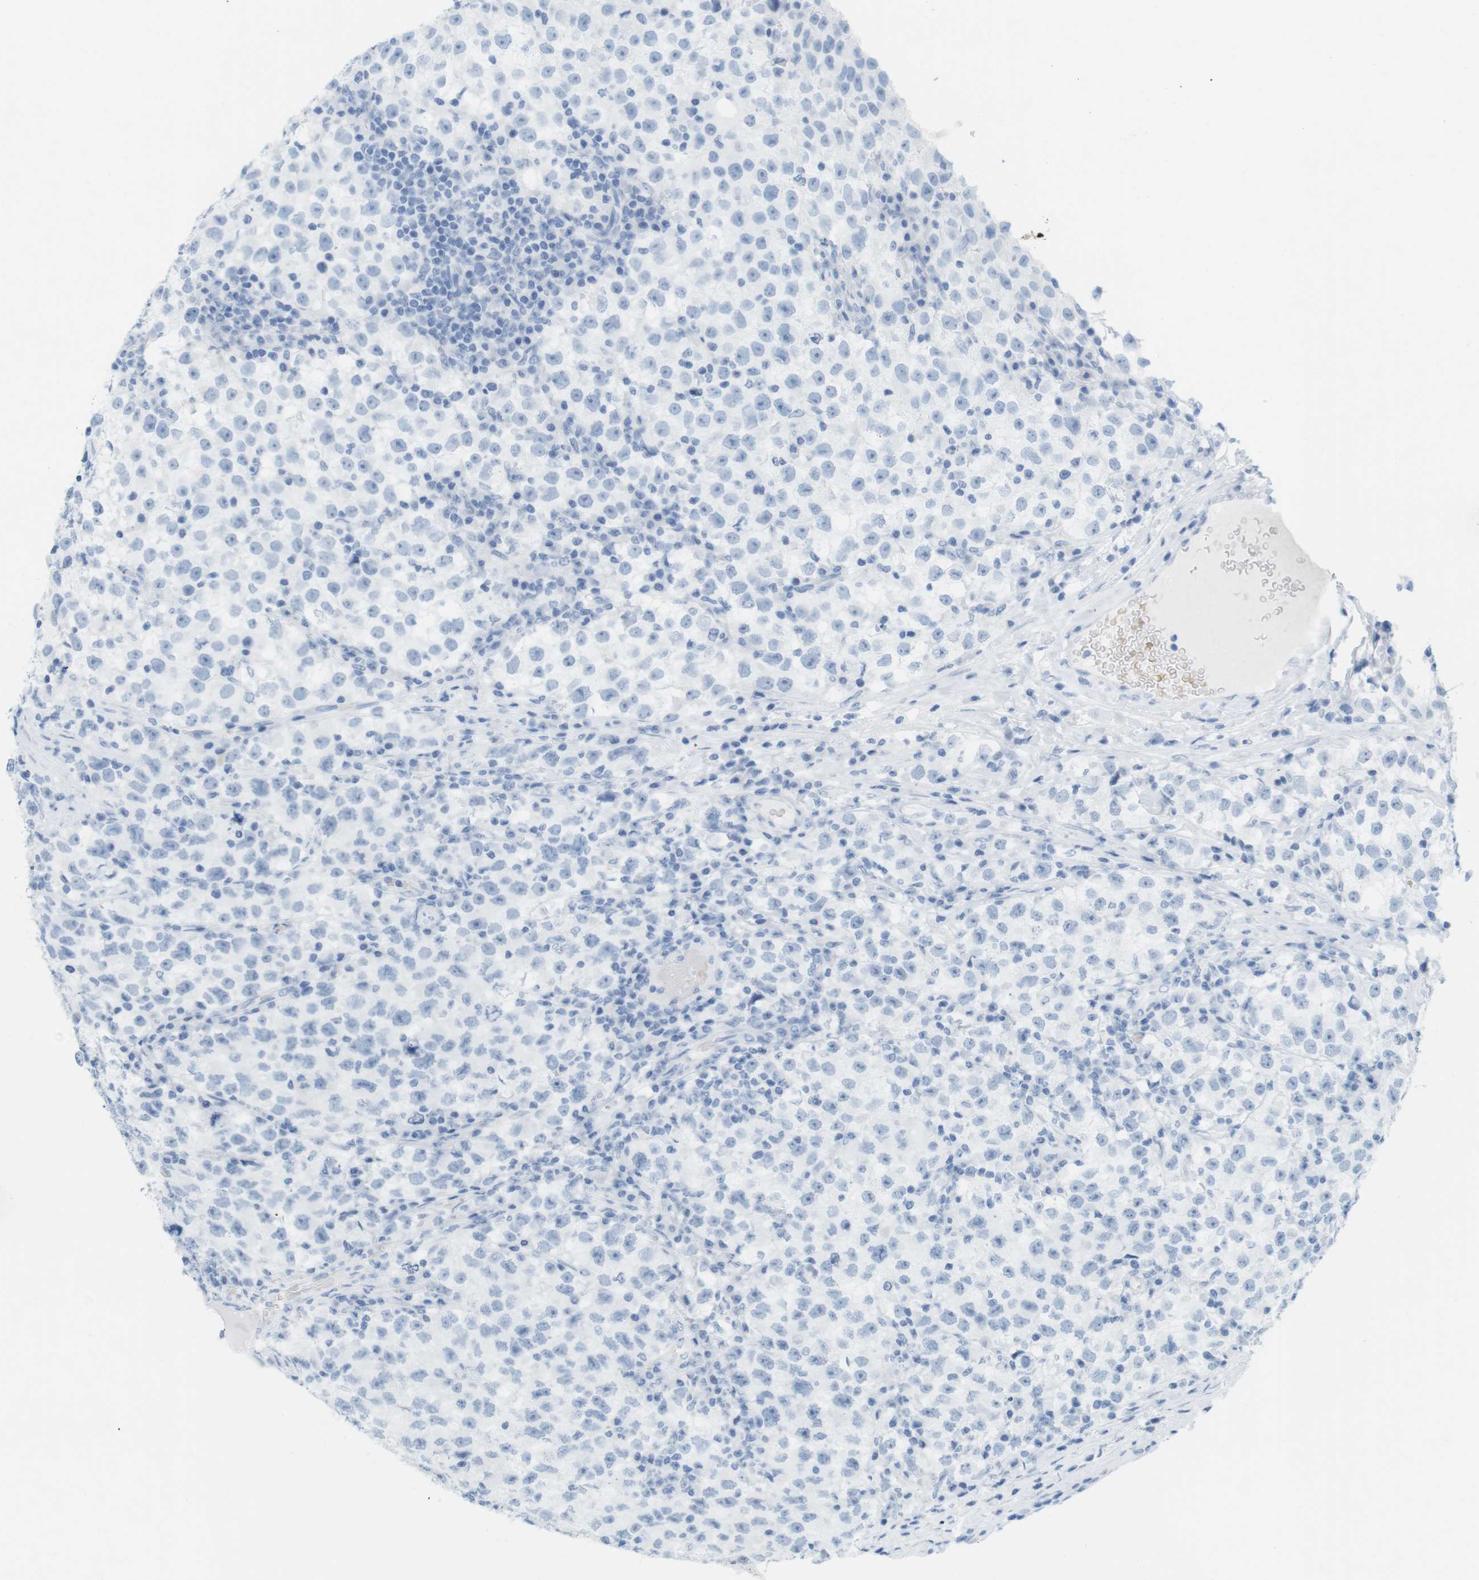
{"staining": {"intensity": "negative", "quantity": "none", "location": "none"}, "tissue": "testis cancer", "cell_type": "Tumor cells", "image_type": "cancer", "snomed": [{"axis": "morphology", "description": "Seminoma, NOS"}, {"axis": "topography", "description": "Testis"}], "caption": "Human testis seminoma stained for a protein using IHC shows no expression in tumor cells.", "gene": "TNNT2", "patient": {"sex": "male", "age": 22}}